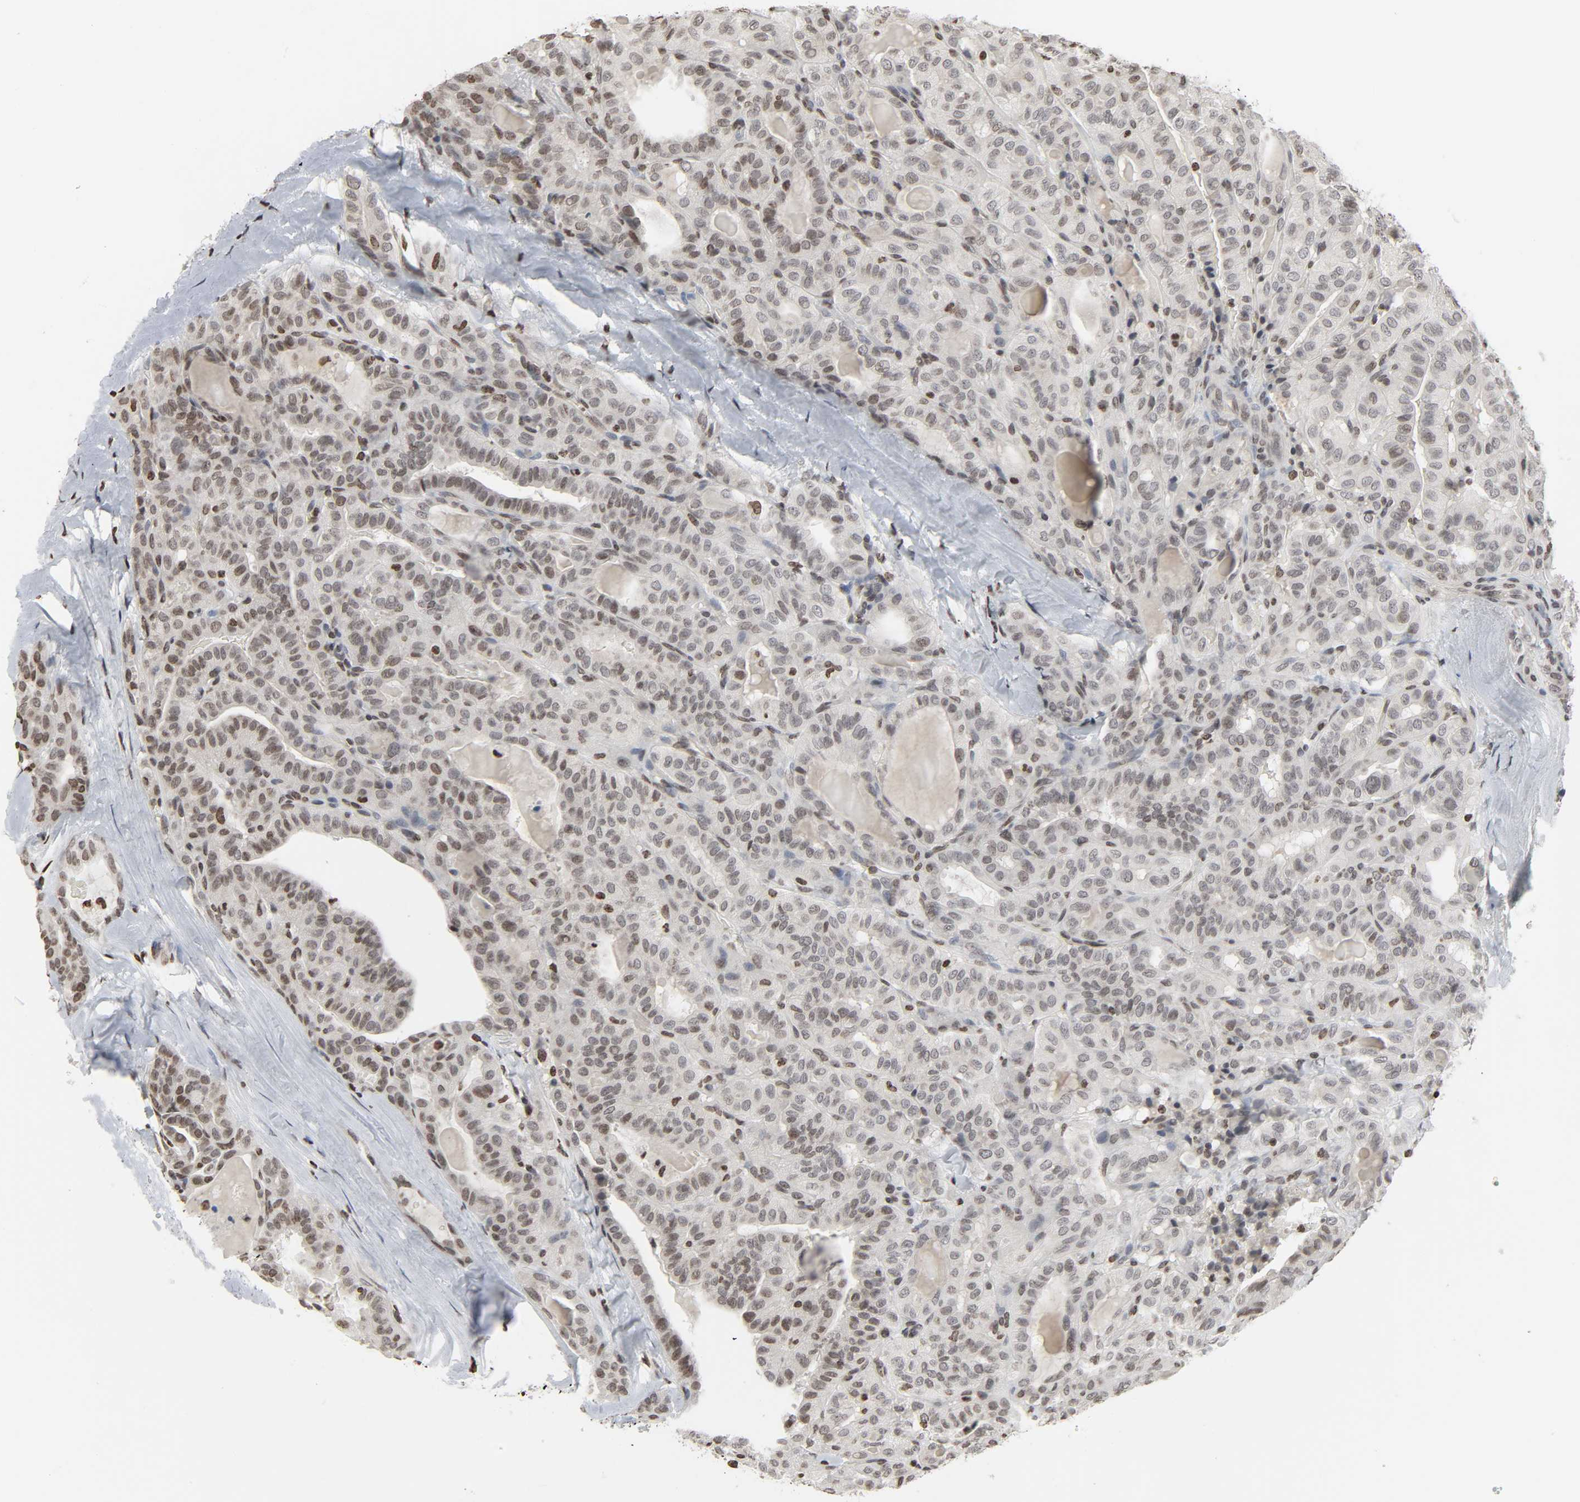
{"staining": {"intensity": "weak", "quantity": ">75%", "location": "nuclear"}, "tissue": "thyroid cancer", "cell_type": "Tumor cells", "image_type": "cancer", "snomed": [{"axis": "morphology", "description": "Papillary adenocarcinoma, NOS"}, {"axis": "topography", "description": "Thyroid gland"}], "caption": "Protein analysis of thyroid cancer (papillary adenocarcinoma) tissue exhibits weak nuclear positivity in about >75% of tumor cells.", "gene": "ELAVL1", "patient": {"sex": "male", "age": 77}}